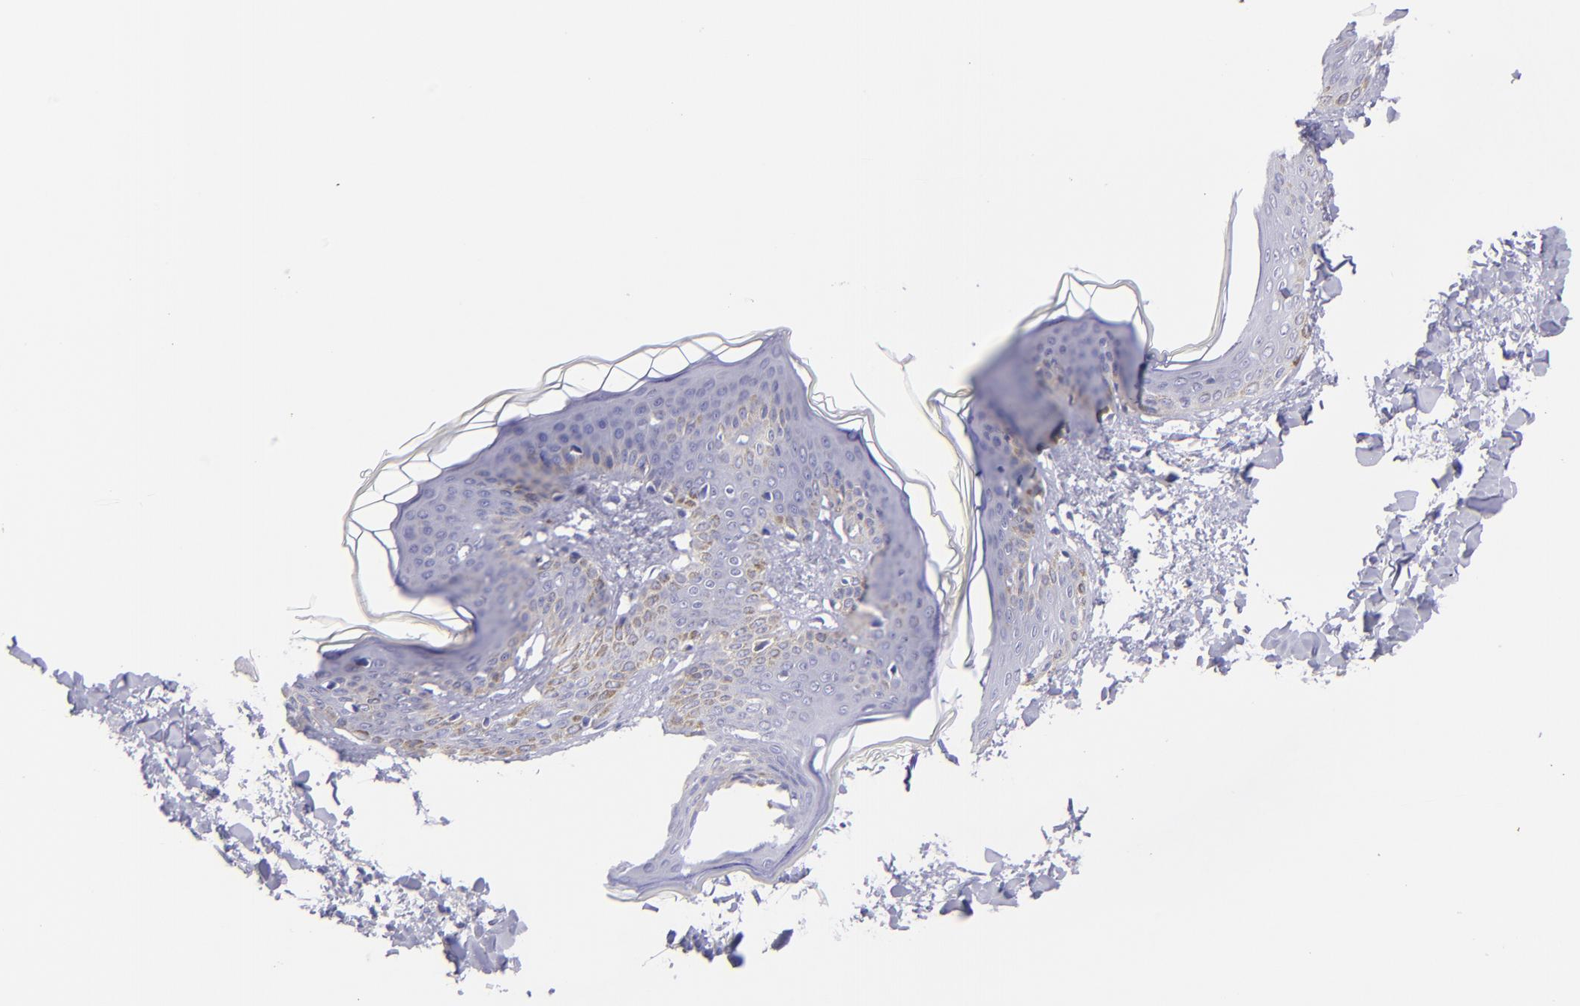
{"staining": {"intensity": "negative", "quantity": "none", "location": "none"}, "tissue": "skin", "cell_type": "Fibroblasts", "image_type": "normal", "snomed": [{"axis": "morphology", "description": "Normal tissue, NOS"}, {"axis": "topography", "description": "Skin"}], "caption": "Protein analysis of normal skin exhibits no significant staining in fibroblasts.", "gene": "PIP", "patient": {"sex": "female", "age": 17}}